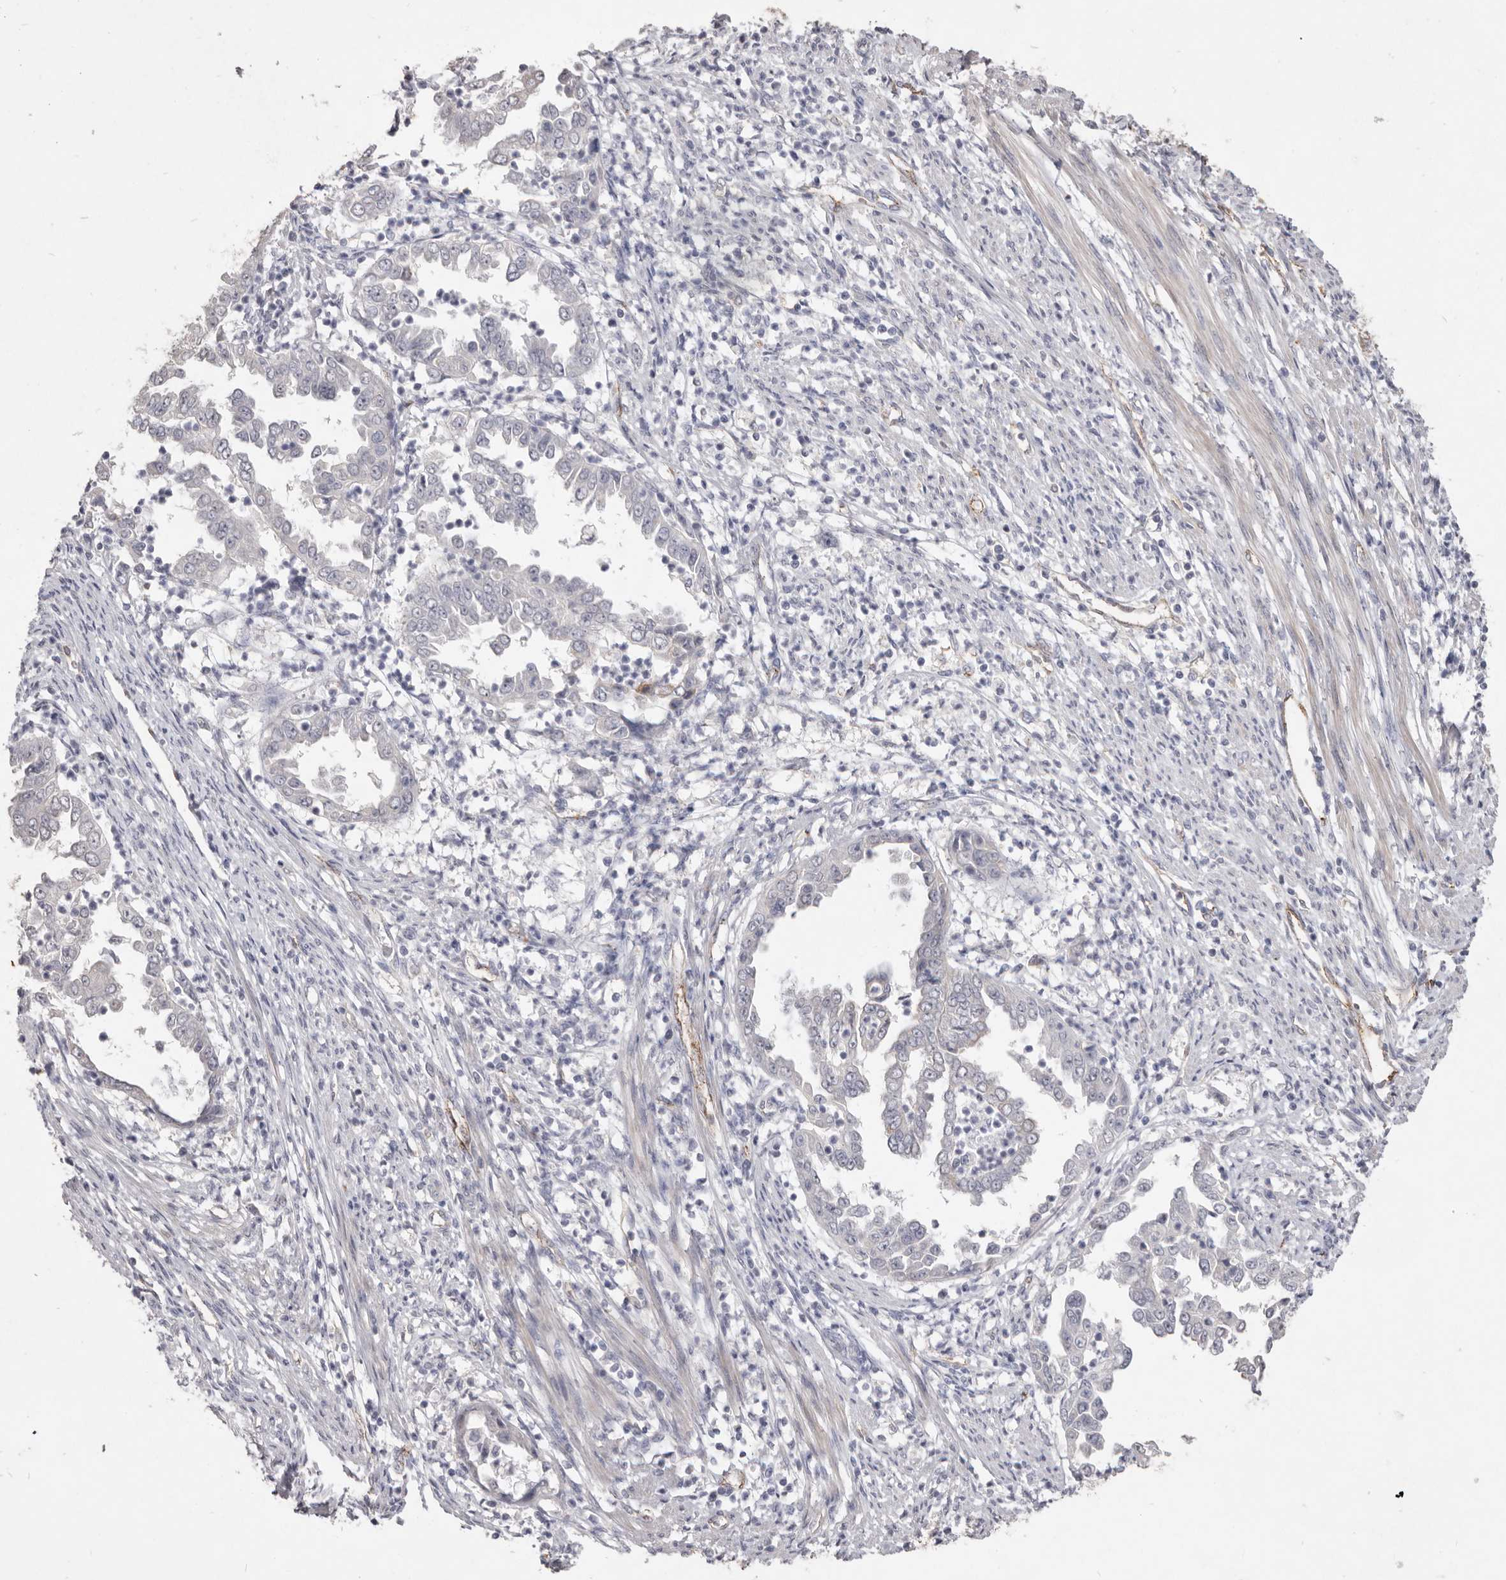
{"staining": {"intensity": "negative", "quantity": "none", "location": "none"}, "tissue": "endometrial cancer", "cell_type": "Tumor cells", "image_type": "cancer", "snomed": [{"axis": "morphology", "description": "Adenocarcinoma, NOS"}, {"axis": "topography", "description": "Endometrium"}], "caption": "Immunohistochemical staining of human endometrial cancer (adenocarcinoma) displays no significant expression in tumor cells.", "gene": "ZYG11B", "patient": {"sex": "female", "age": 85}}